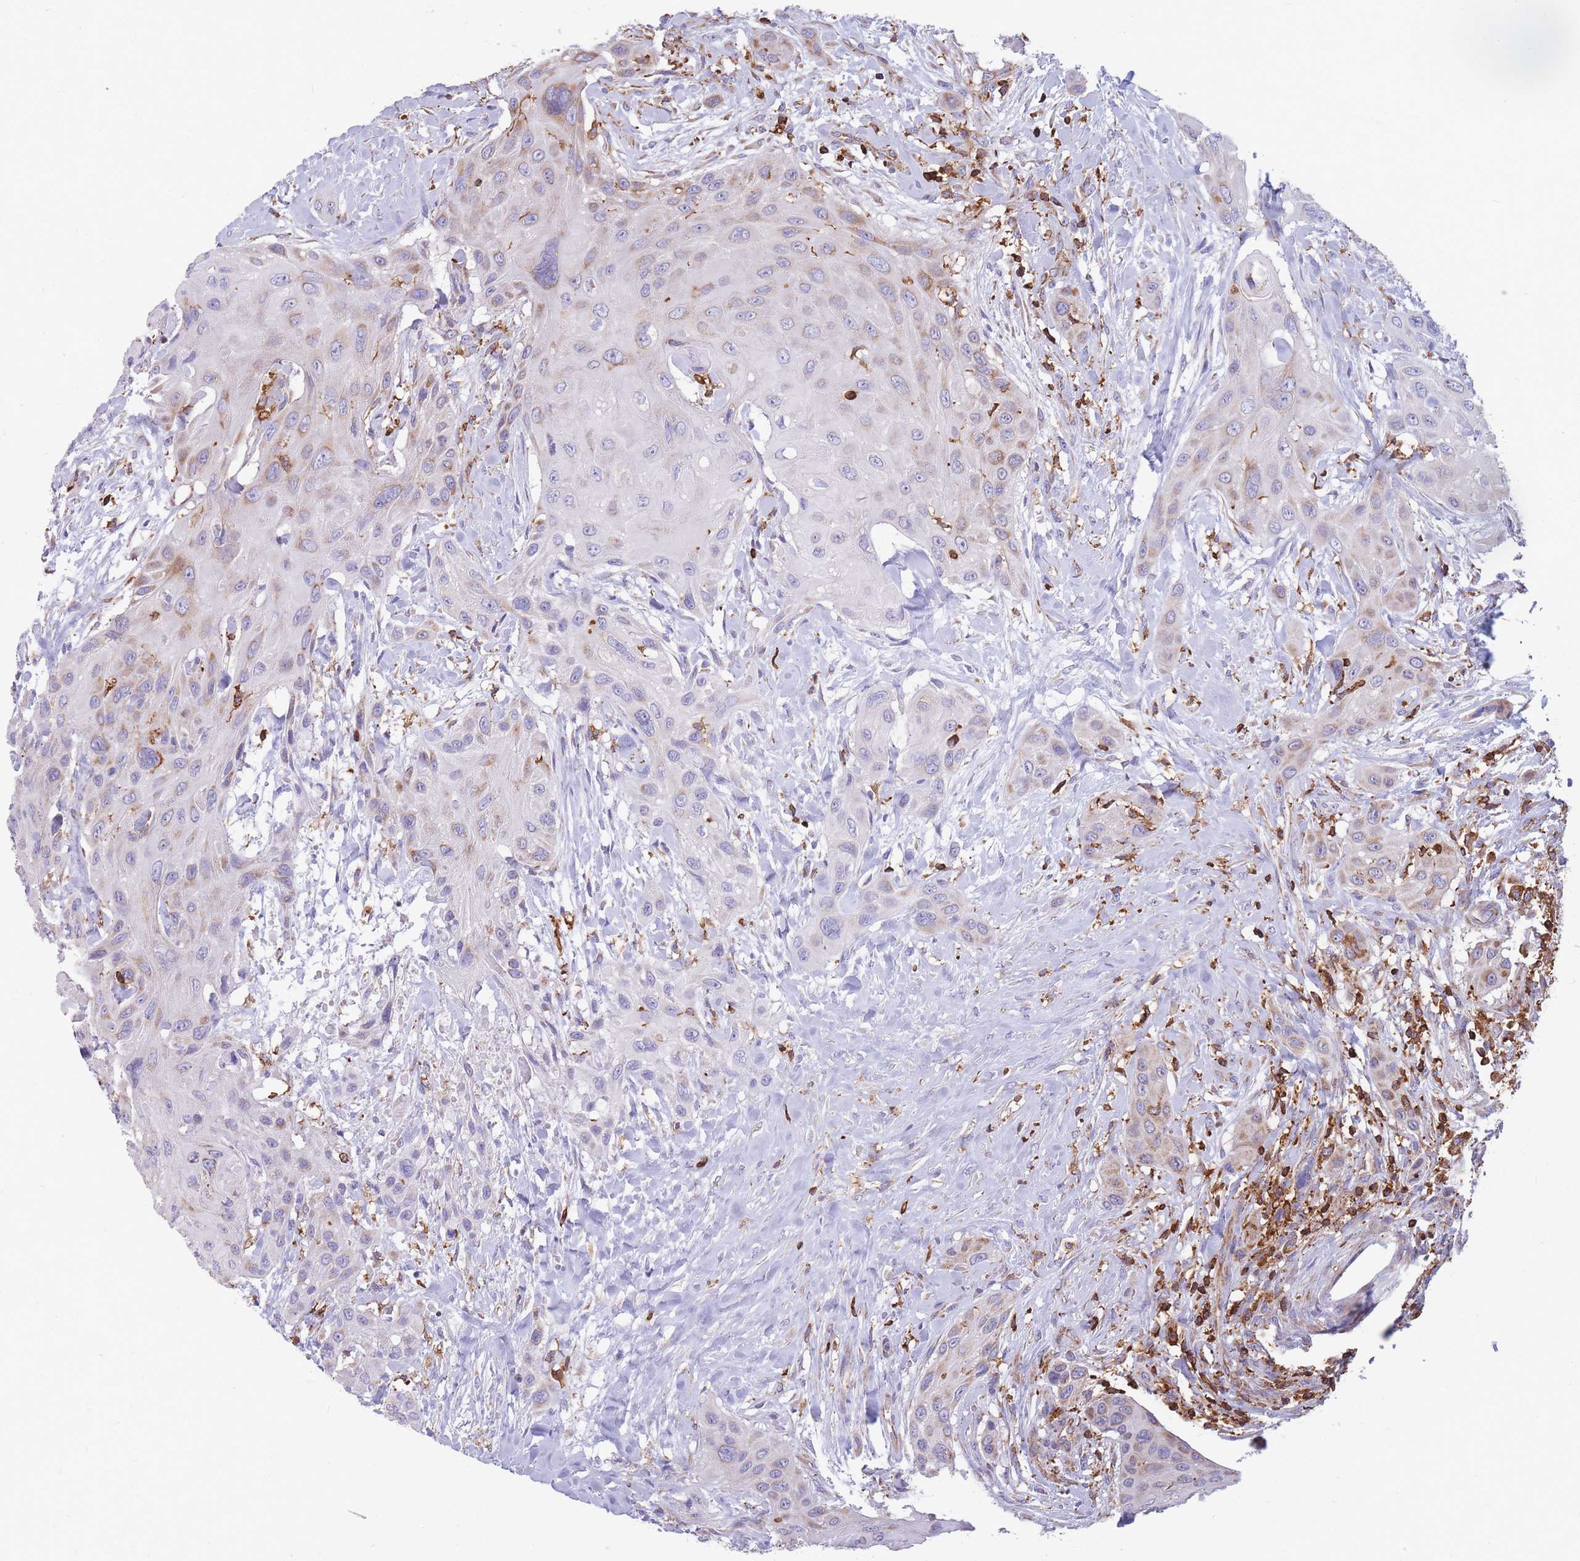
{"staining": {"intensity": "weak", "quantity": "<25%", "location": "cytoplasmic/membranous"}, "tissue": "head and neck cancer", "cell_type": "Tumor cells", "image_type": "cancer", "snomed": [{"axis": "morphology", "description": "Squamous cell carcinoma, NOS"}, {"axis": "topography", "description": "Head-Neck"}], "caption": "Image shows no significant protein staining in tumor cells of squamous cell carcinoma (head and neck).", "gene": "MRPL54", "patient": {"sex": "male", "age": 81}}